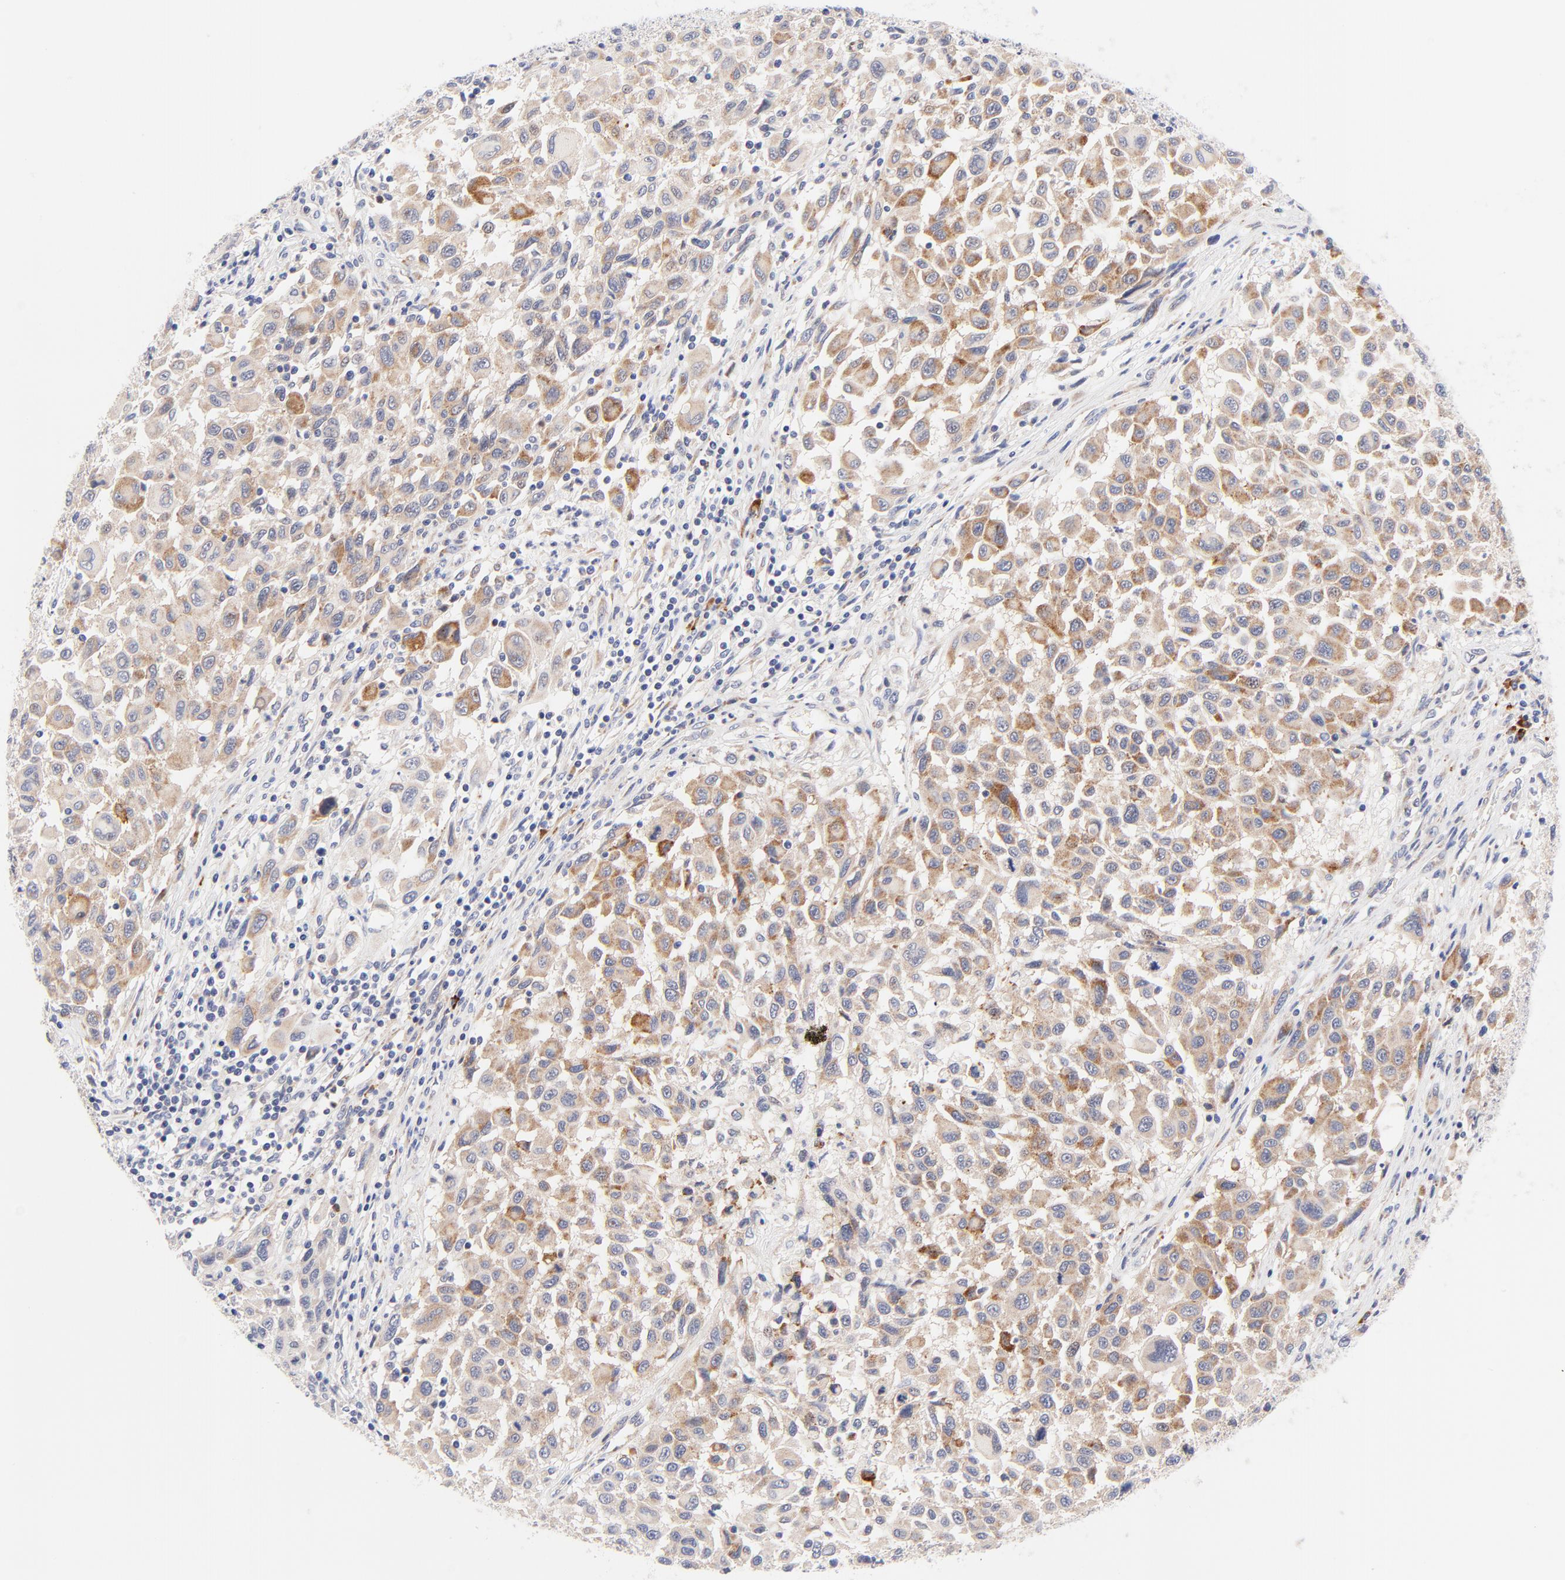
{"staining": {"intensity": "moderate", "quantity": ">75%", "location": "cytoplasmic/membranous"}, "tissue": "melanoma", "cell_type": "Tumor cells", "image_type": "cancer", "snomed": [{"axis": "morphology", "description": "Malignant melanoma, Metastatic site"}, {"axis": "topography", "description": "Lymph node"}], "caption": "Melanoma stained with a protein marker reveals moderate staining in tumor cells.", "gene": "AFF2", "patient": {"sex": "male", "age": 61}}